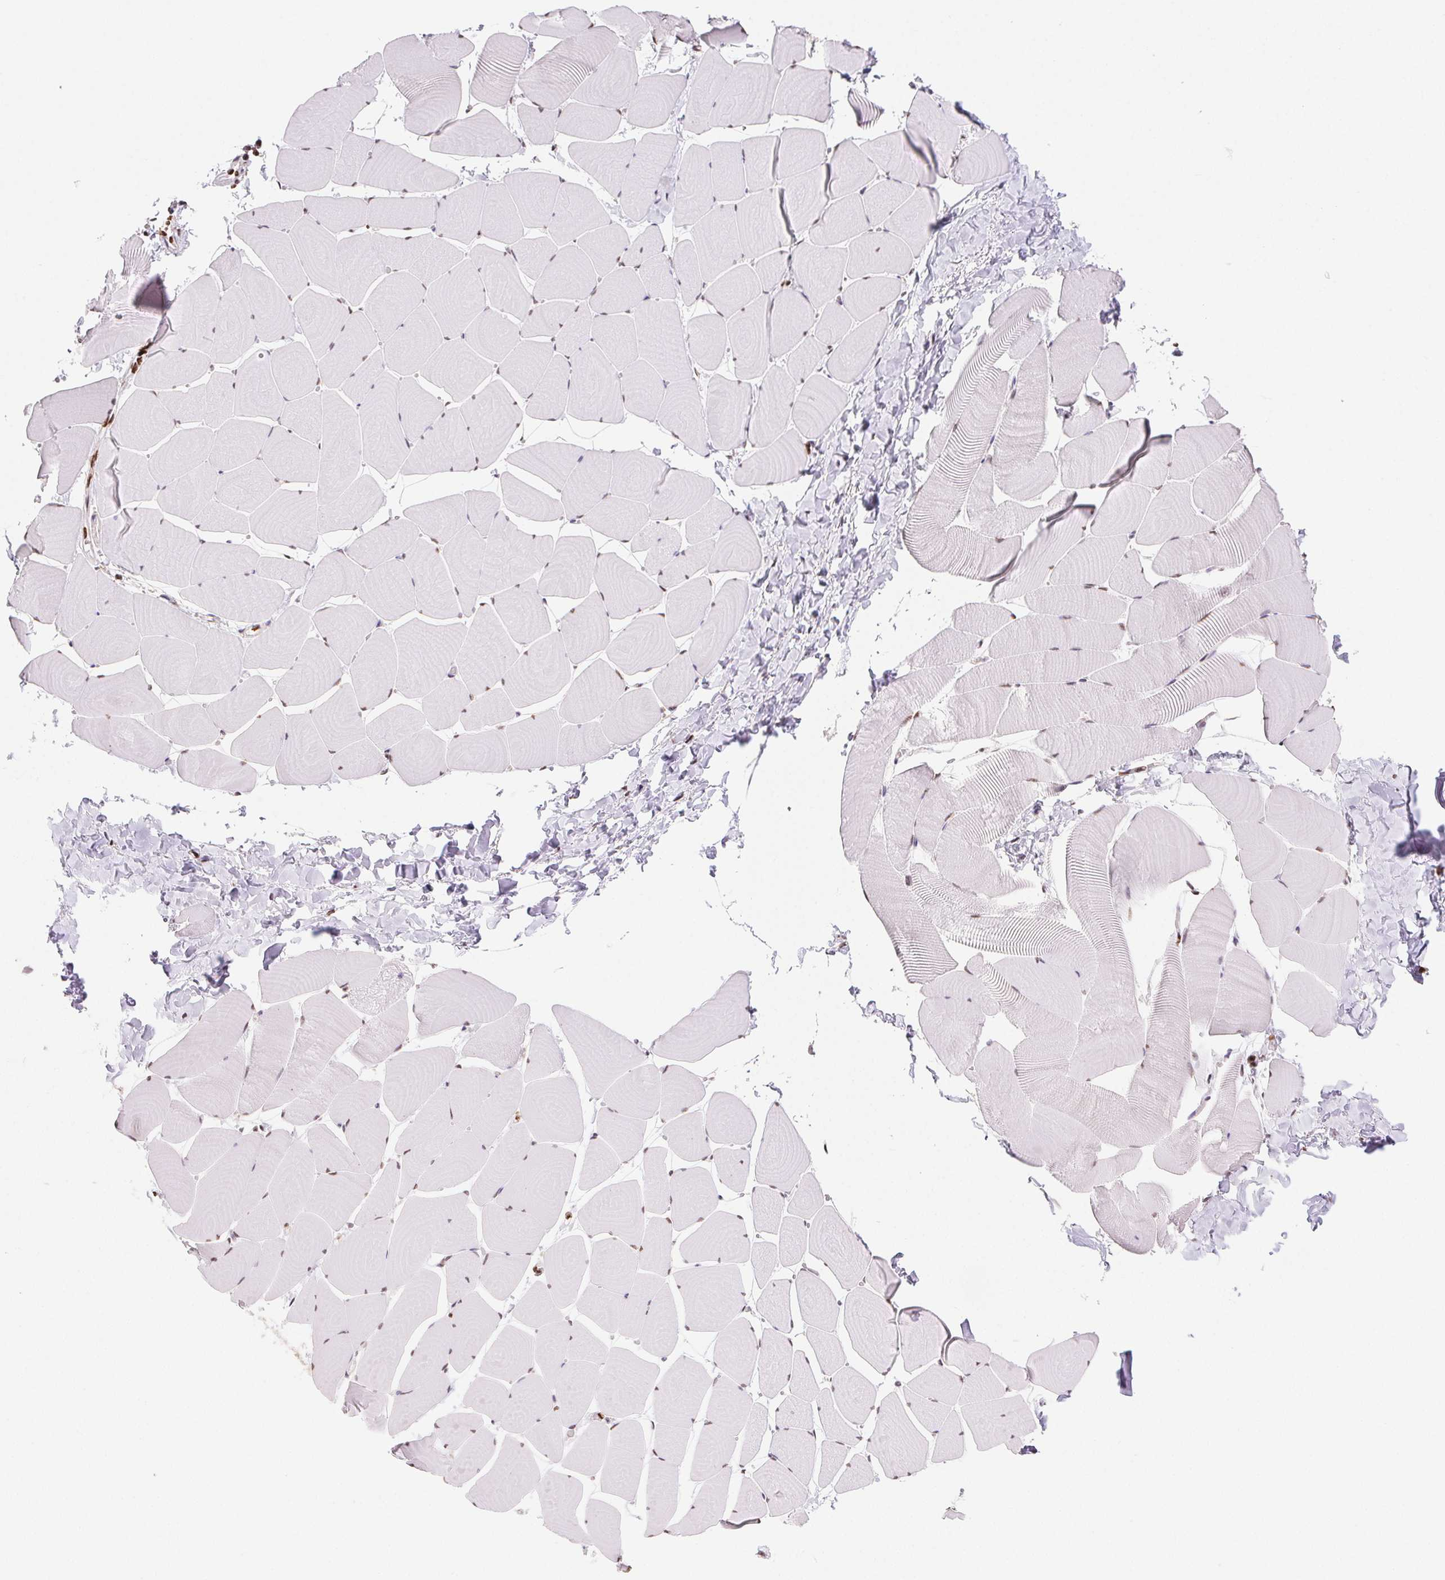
{"staining": {"intensity": "moderate", "quantity": ">75%", "location": "nuclear"}, "tissue": "skeletal muscle", "cell_type": "Myocytes", "image_type": "normal", "snomed": [{"axis": "morphology", "description": "Normal tissue, NOS"}, {"axis": "topography", "description": "Skeletal muscle"}], "caption": "This image exhibits normal skeletal muscle stained with immunohistochemistry to label a protein in brown. The nuclear of myocytes show moderate positivity for the protein. Nuclei are counter-stained blue.", "gene": "SETSIP", "patient": {"sex": "male", "age": 25}}